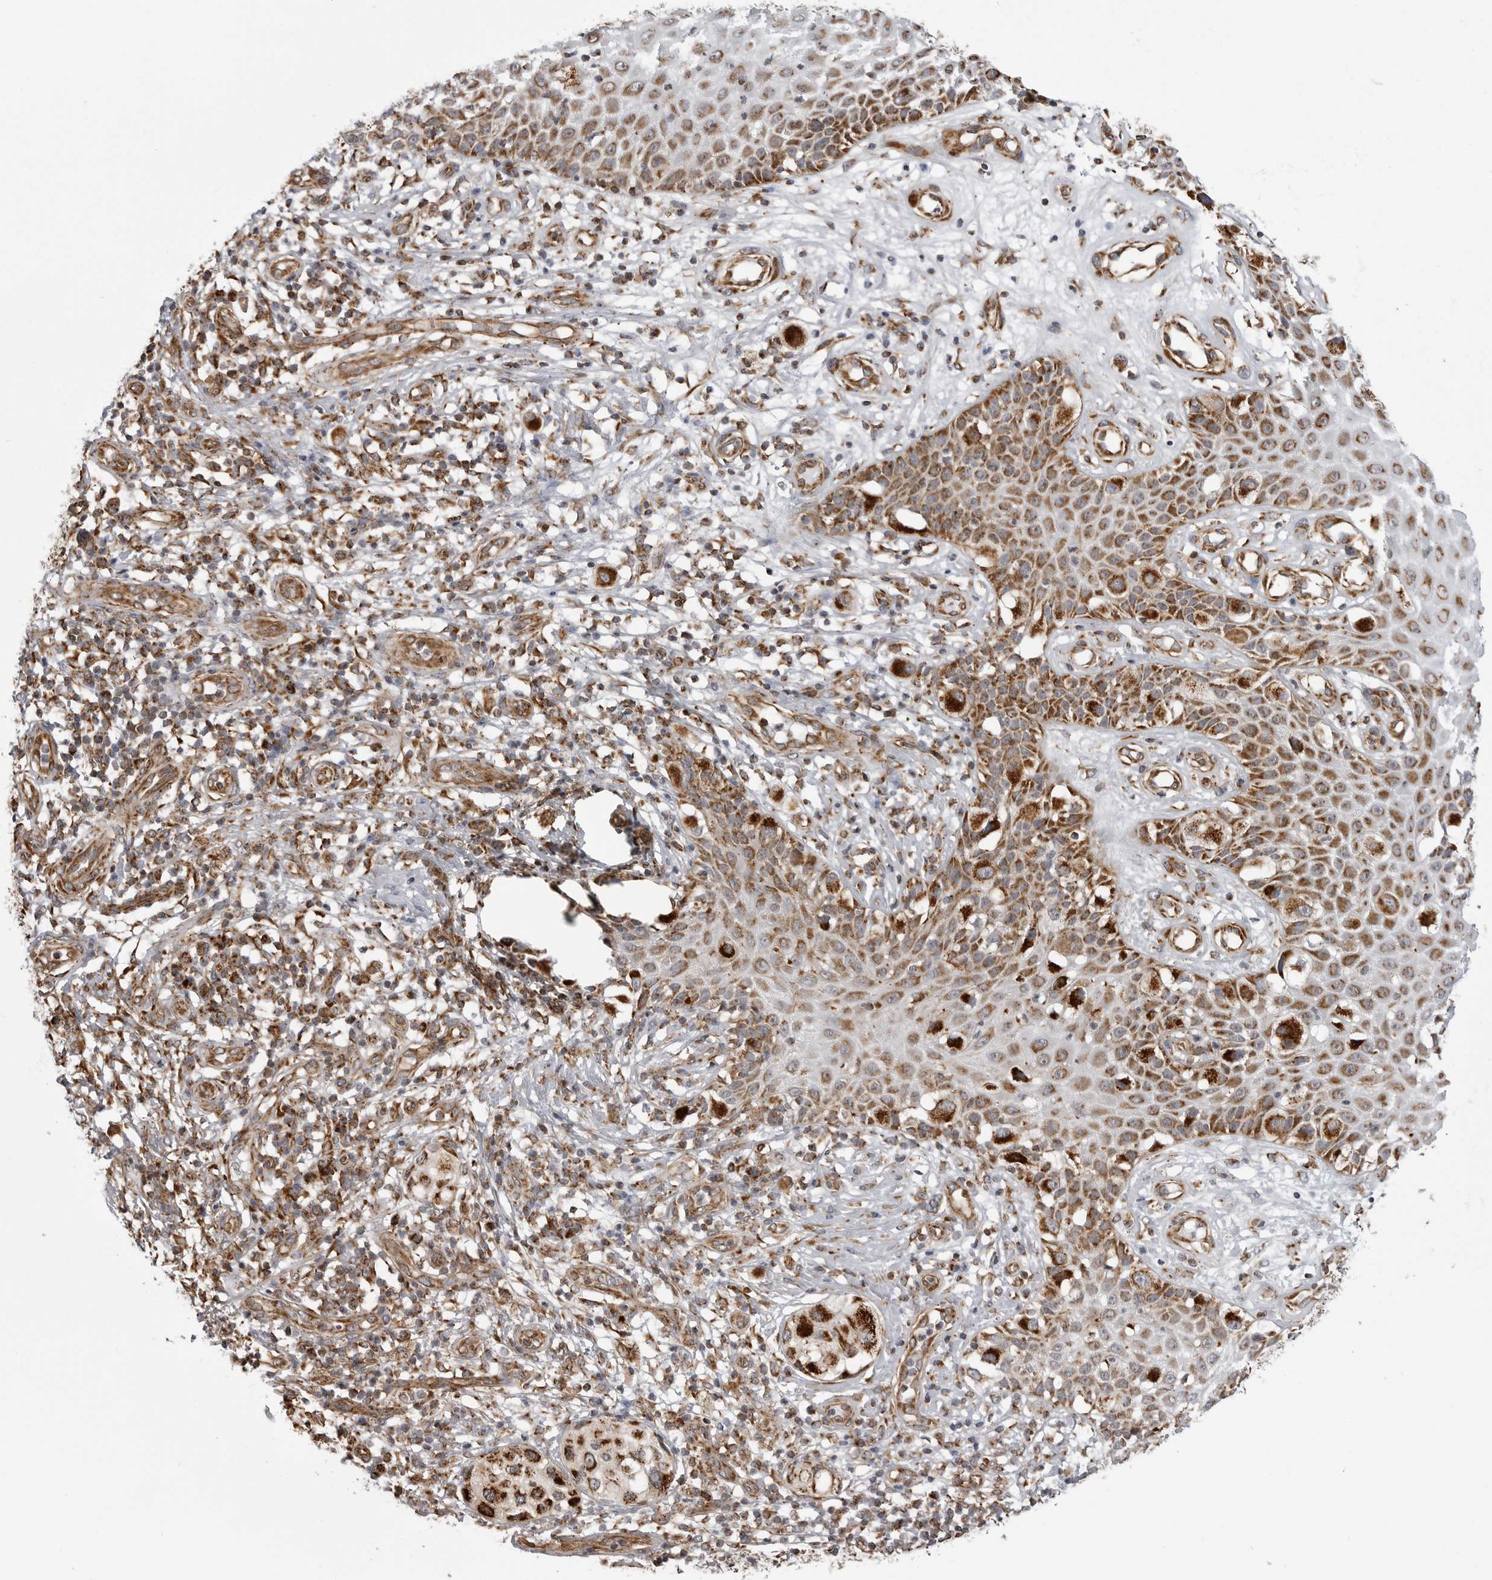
{"staining": {"intensity": "strong", "quantity": ">75%", "location": "cytoplasmic/membranous"}, "tissue": "melanoma", "cell_type": "Tumor cells", "image_type": "cancer", "snomed": [{"axis": "morphology", "description": "Malignant melanoma, NOS"}, {"axis": "topography", "description": "Skin"}], "caption": "High-magnification brightfield microscopy of malignant melanoma stained with DAB (brown) and counterstained with hematoxylin (blue). tumor cells exhibit strong cytoplasmic/membranous positivity is present in about>75% of cells.", "gene": "FH", "patient": {"sex": "female", "age": 81}}